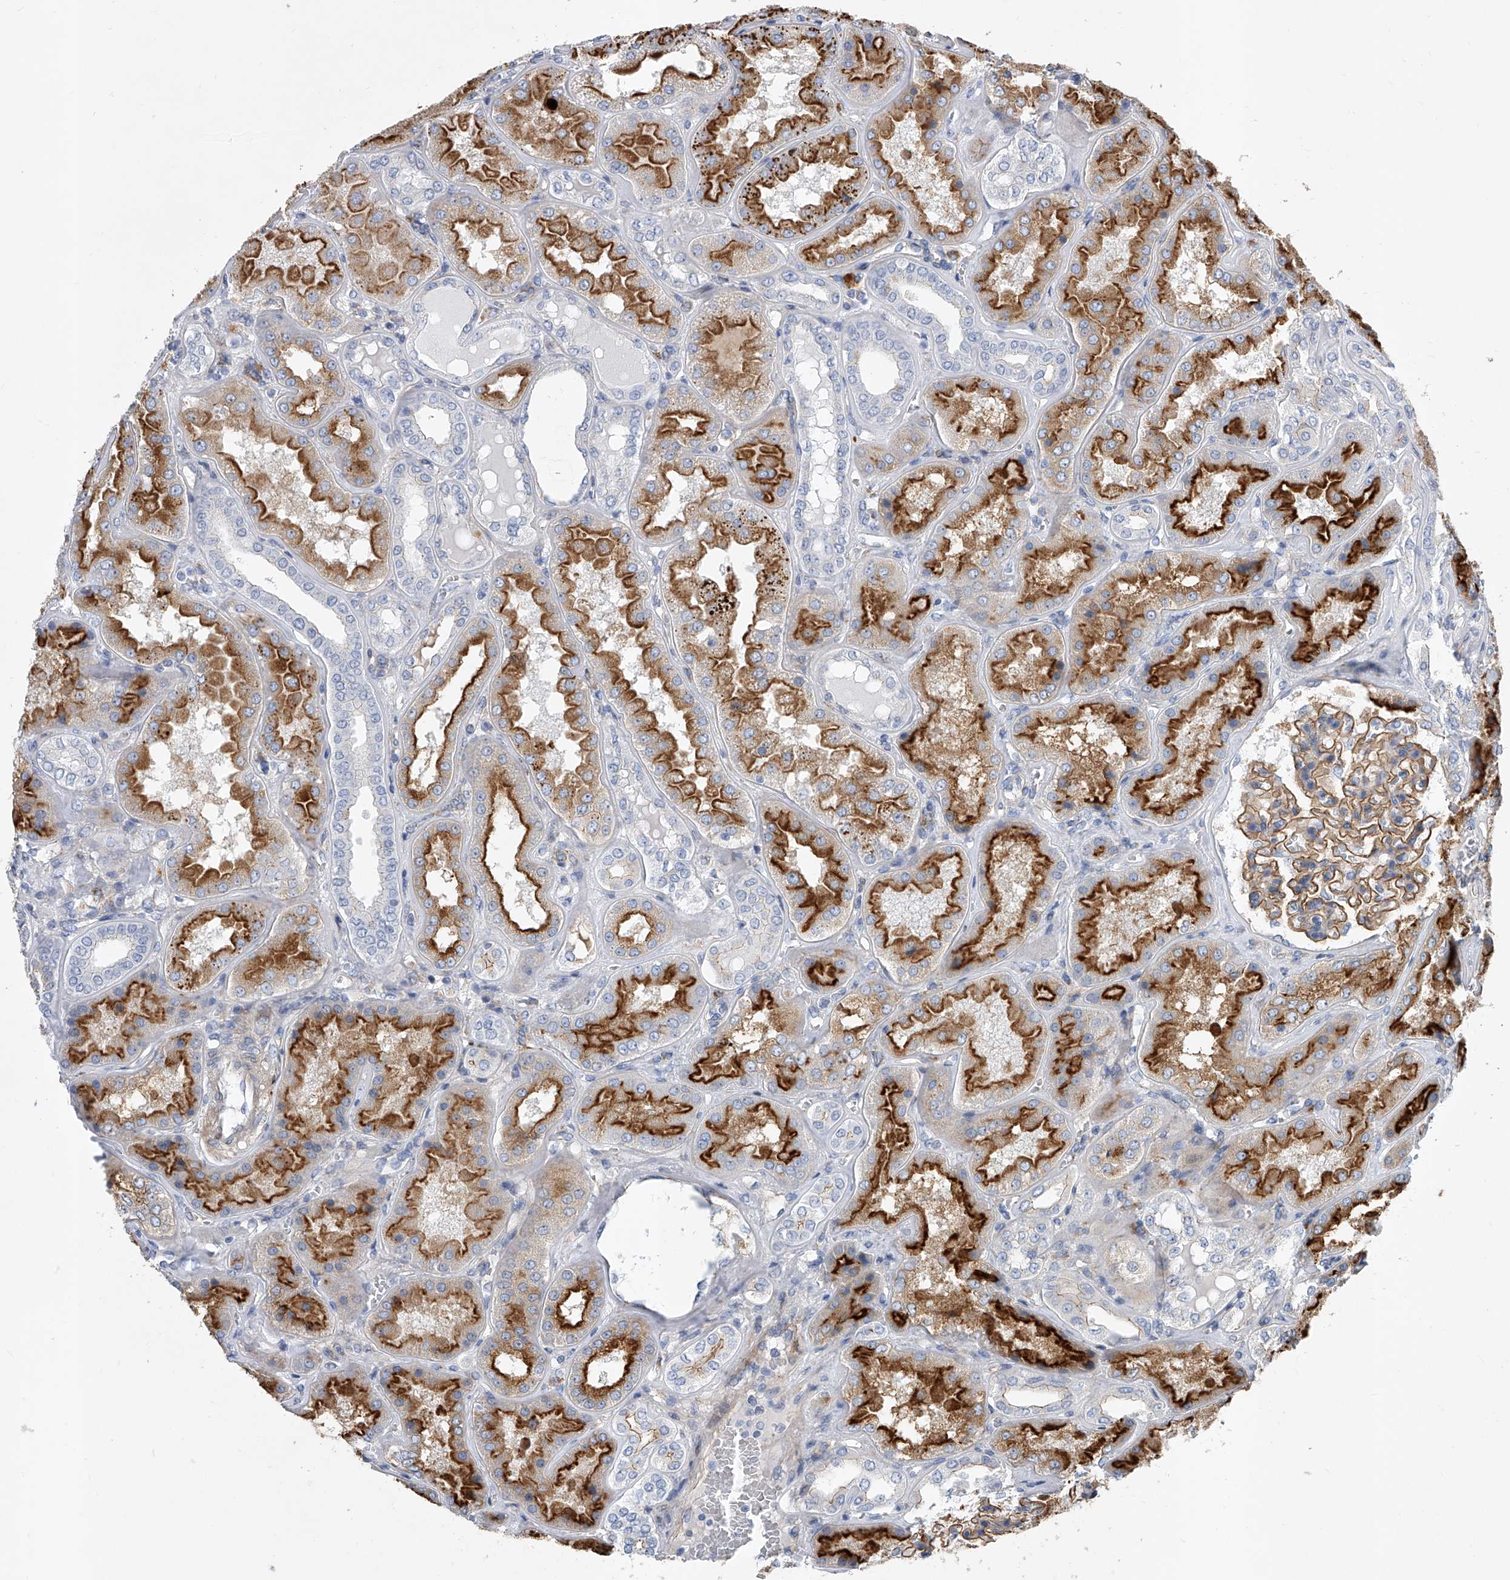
{"staining": {"intensity": "moderate", "quantity": ">75%", "location": "cytoplasmic/membranous"}, "tissue": "kidney", "cell_type": "Cells in glomeruli", "image_type": "normal", "snomed": [{"axis": "morphology", "description": "Normal tissue, NOS"}, {"axis": "topography", "description": "Kidney"}], "caption": "Protein staining of unremarkable kidney reveals moderate cytoplasmic/membranous staining in about >75% of cells in glomeruli. (brown staining indicates protein expression, while blue staining denotes nuclei).", "gene": "ENSG00000250424", "patient": {"sex": "female", "age": 56}}